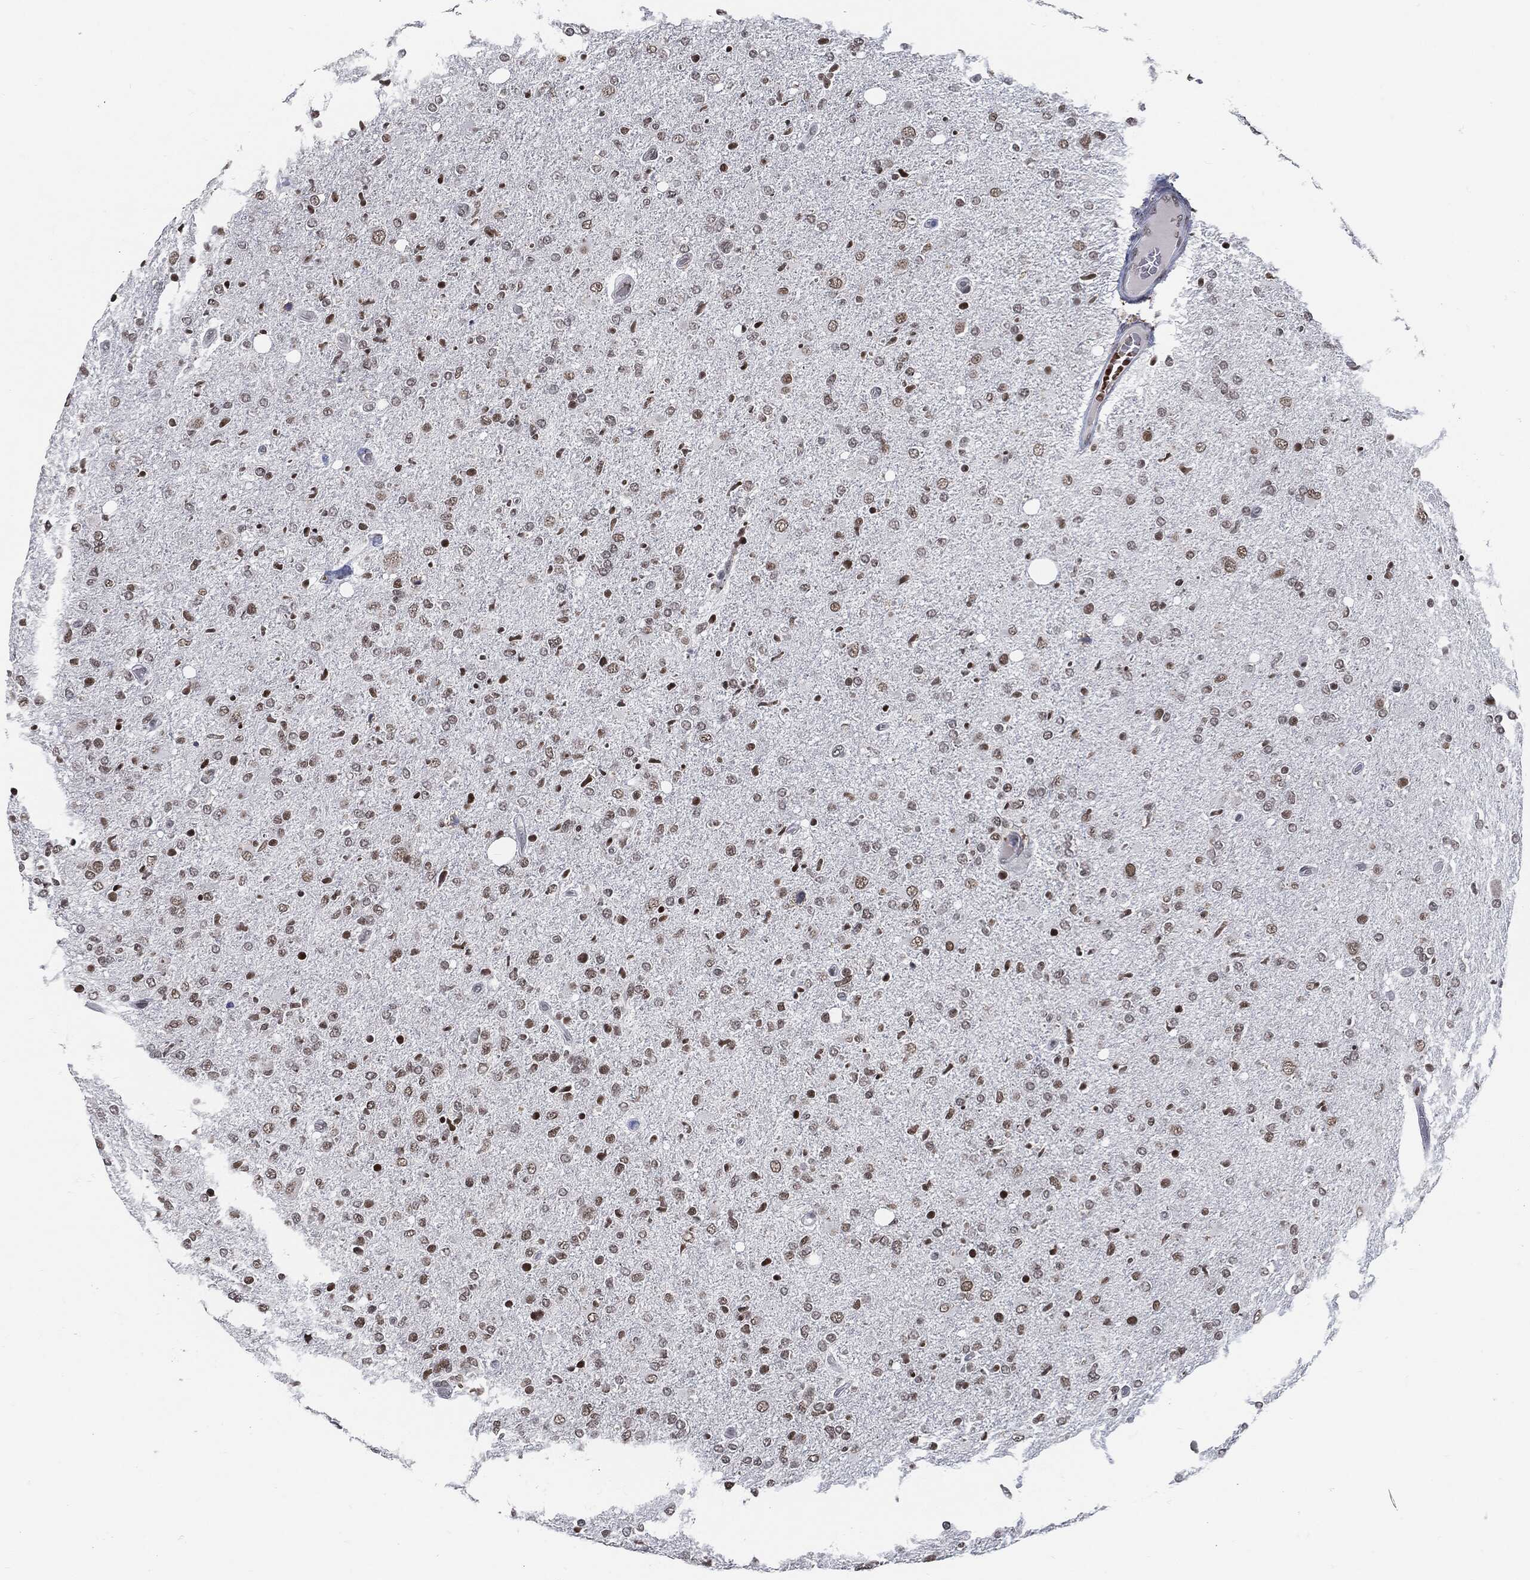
{"staining": {"intensity": "moderate", "quantity": "25%-75%", "location": "nuclear"}, "tissue": "glioma", "cell_type": "Tumor cells", "image_type": "cancer", "snomed": [{"axis": "morphology", "description": "Glioma, malignant, High grade"}, {"axis": "topography", "description": "Cerebral cortex"}], "caption": "DAB (3,3'-diaminobenzidine) immunohistochemical staining of high-grade glioma (malignant) demonstrates moderate nuclear protein positivity in approximately 25%-75% of tumor cells.", "gene": "ANXA1", "patient": {"sex": "male", "age": 70}}